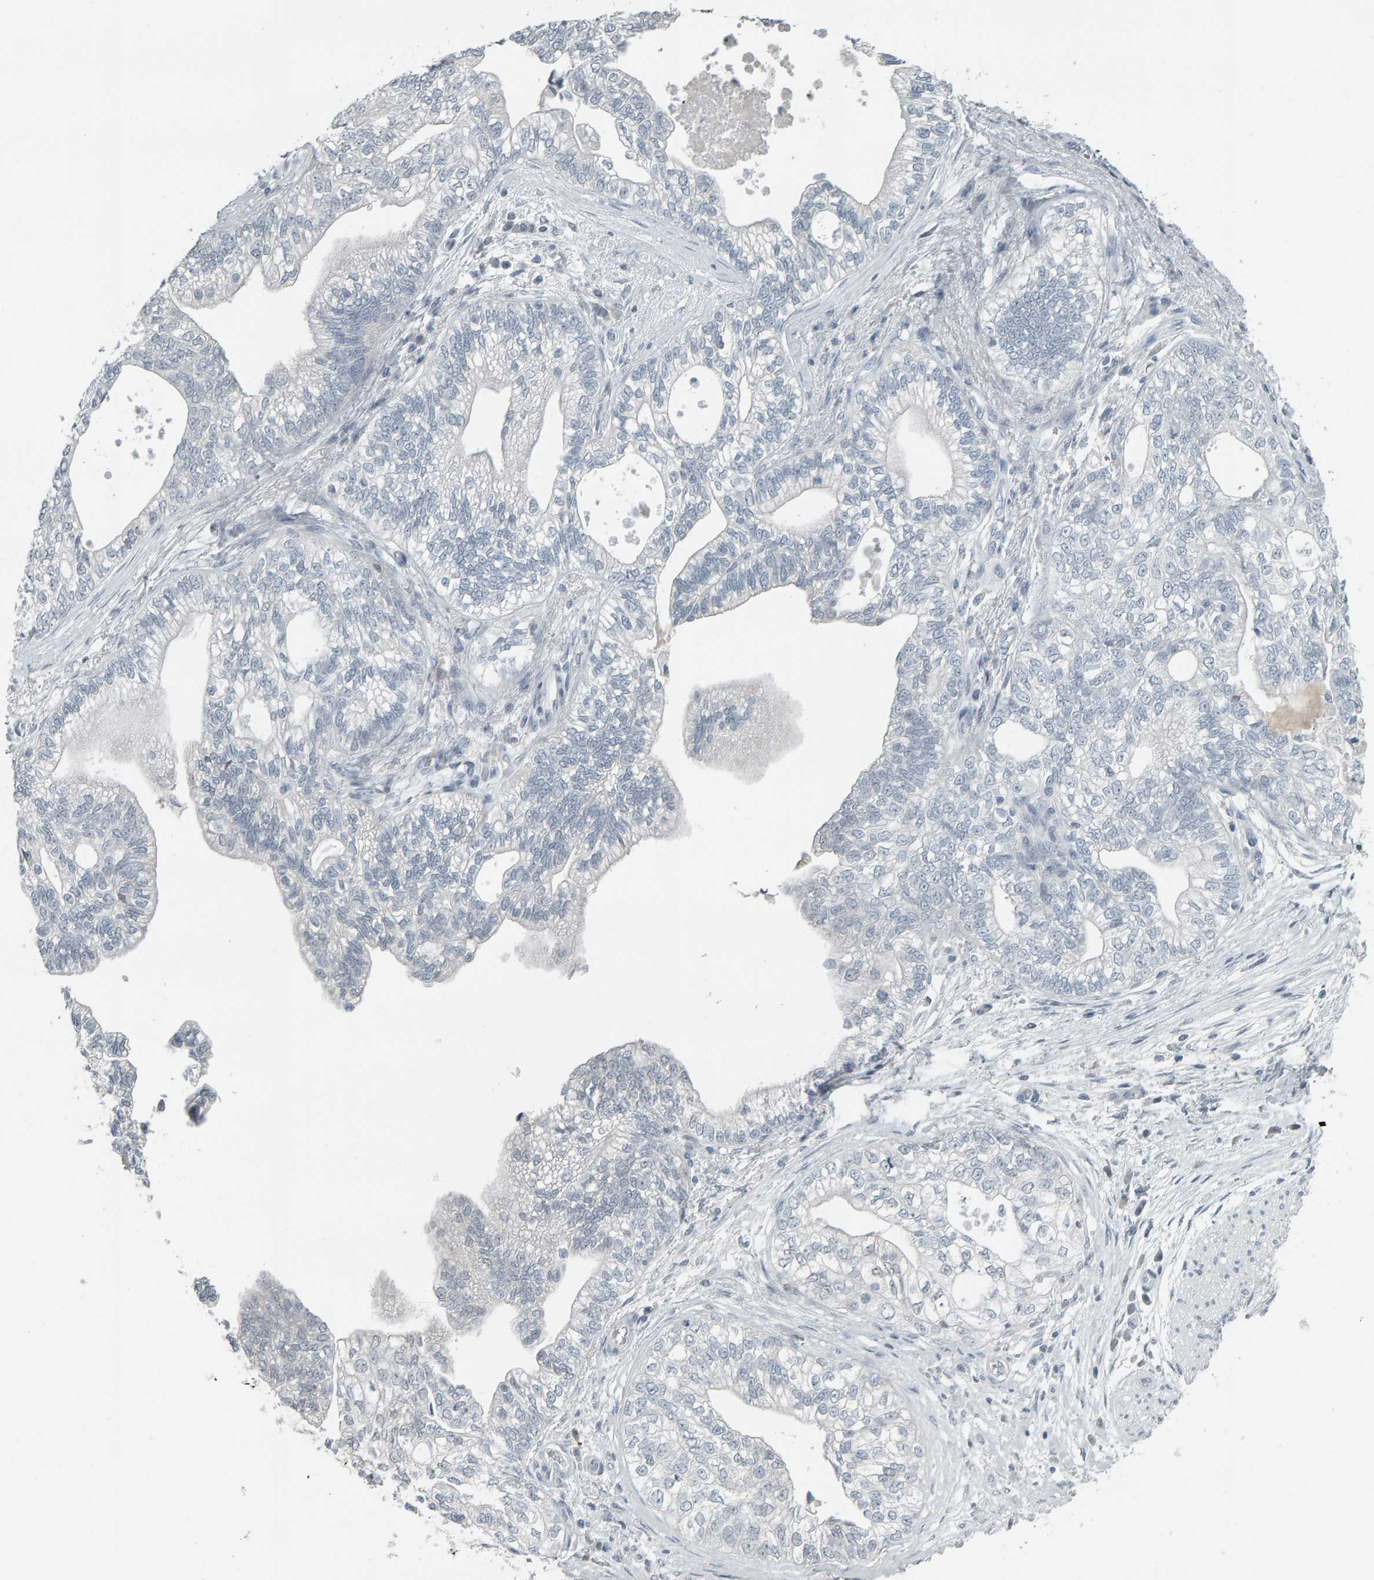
{"staining": {"intensity": "negative", "quantity": "none", "location": "none"}, "tissue": "pancreatic cancer", "cell_type": "Tumor cells", "image_type": "cancer", "snomed": [{"axis": "morphology", "description": "Adenocarcinoma, NOS"}, {"axis": "topography", "description": "Pancreas"}], "caption": "DAB (3,3'-diaminobenzidine) immunohistochemical staining of pancreatic cancer (adenocarcinoma) exhibits no significant positivity in tumor cells.", "gene": "PYY", "patient": {"sex": "male", "age": 72}}